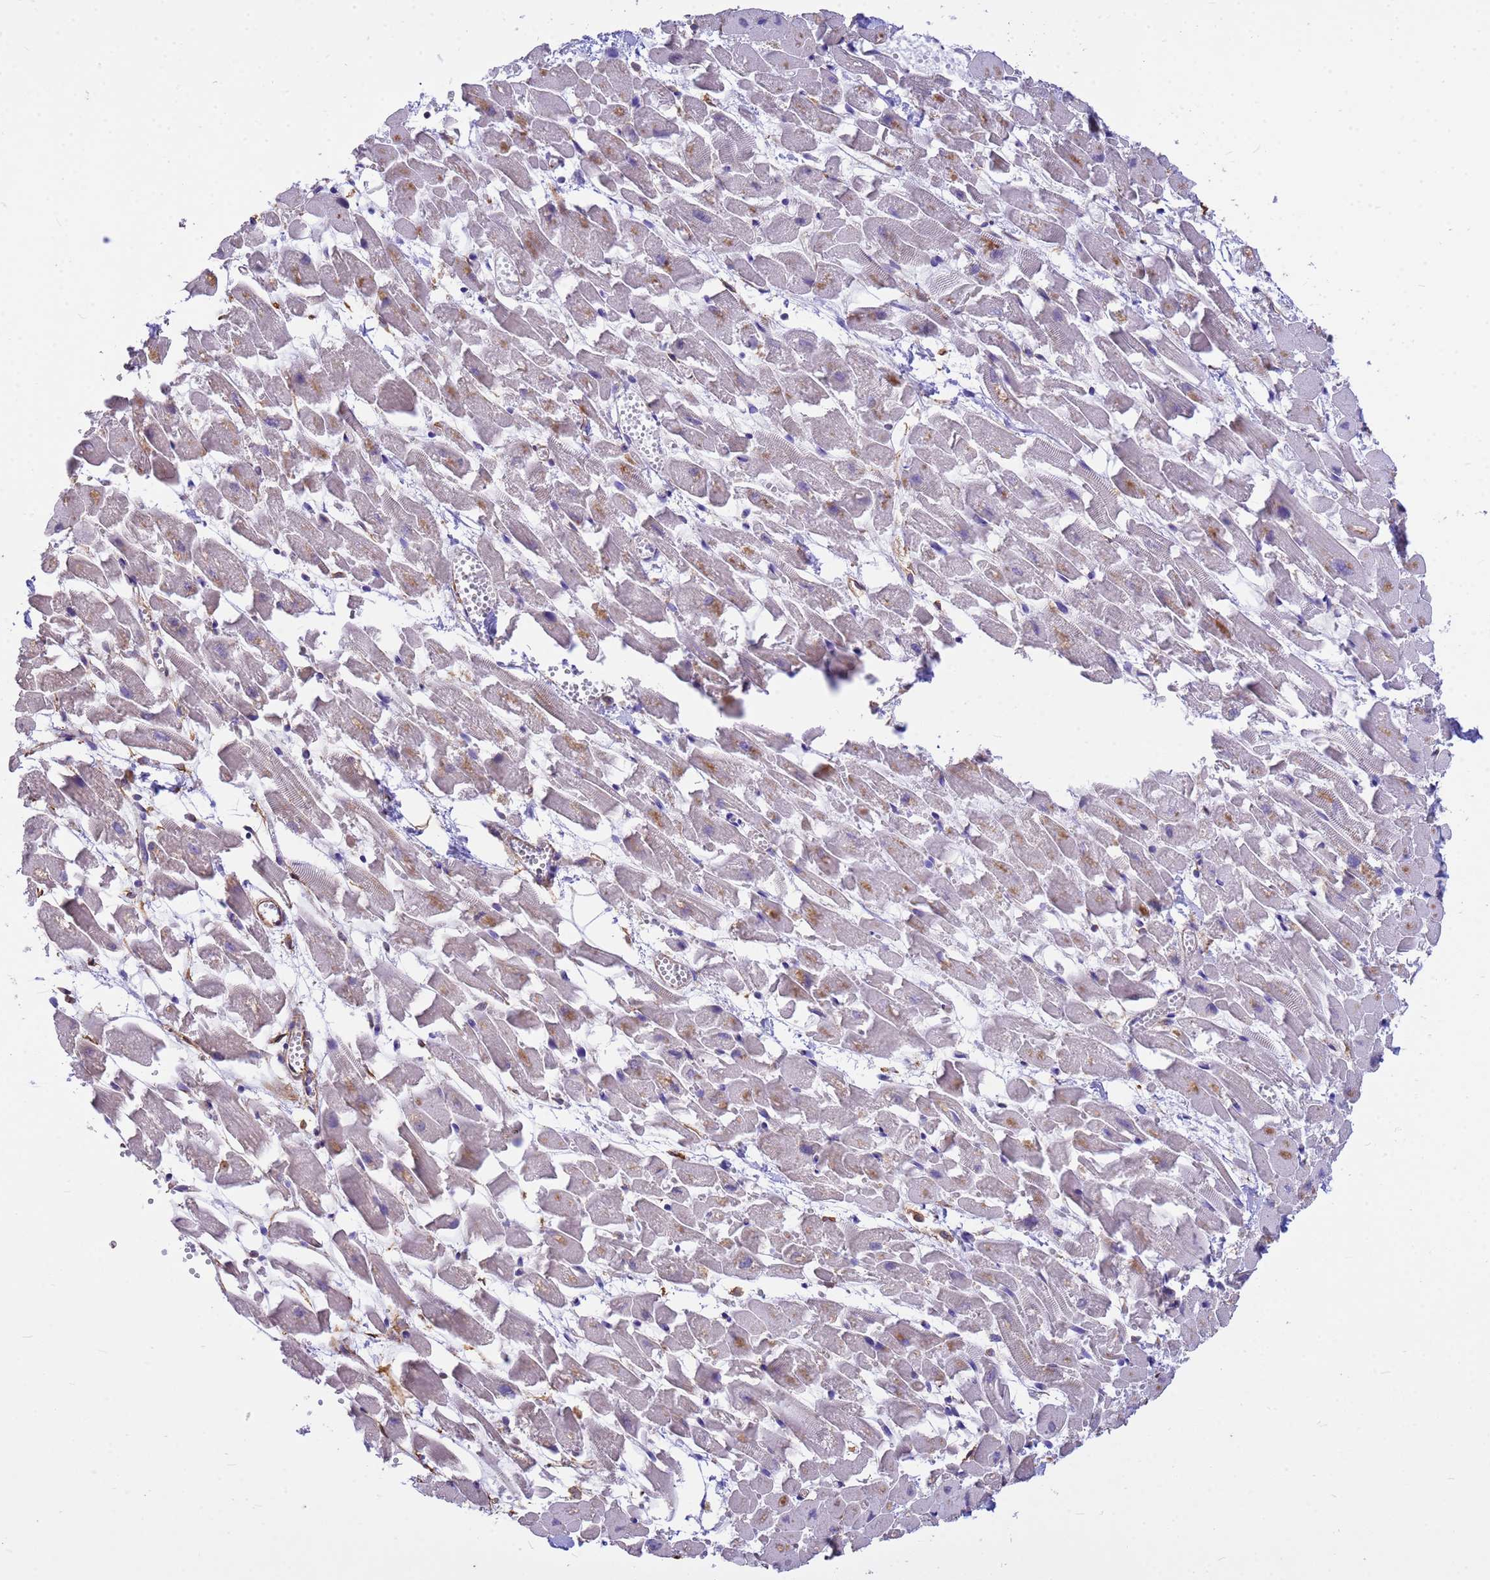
{"staining": {"intensity": "moderate", "quantity": "<25%", "location": "cytoplasmic/membranous"}, "tissue": "heart muscle", "cell_type": "Cardiomyocytes", "image_type": "normal", "snomed": [{"axis": "morphology", "description": "Normal tissue, NOS"}, {"axis": "topography", "description": "Heart"}], "caption": "High-magnification brightfield microscopy of normal heart muscle stained with DAB (brown) and counterstained with hematoxylin (blue). cardiomyocytes exhibit moderate cytoplasmic/membranous positivity is identified in about<25% of cells. (Brightfield microscopy of DAB IHC at high magnification).", "gene": "TCEAL3", "patient": {"sex": "female", "age": 64}}